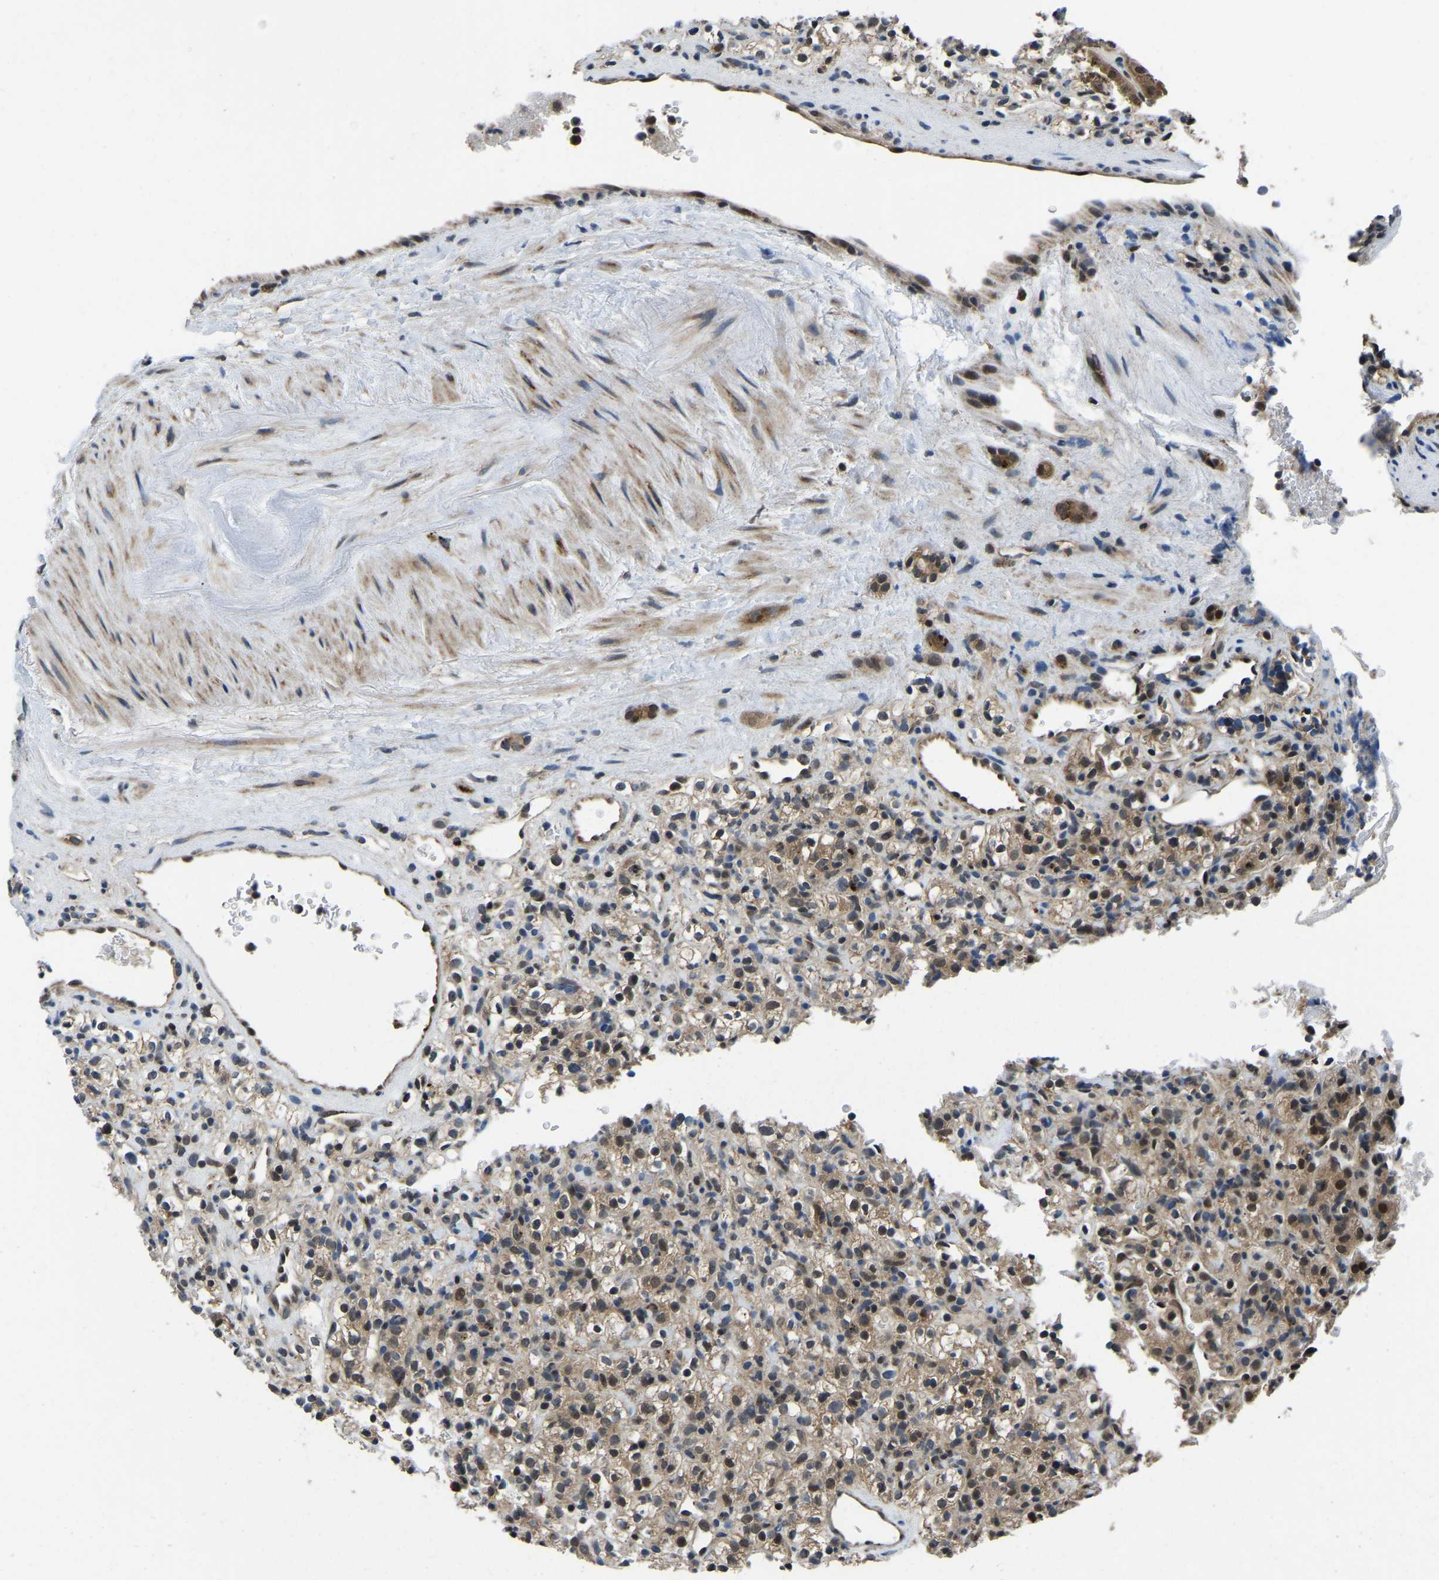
{"staining": {"intensity": "weak", "quantity": ">75%", "location": "cytoplasmic/membranous,nuclear"}, "tissue": "renal cancer", "cell_type": "Tumor cells", "image_type": "cancer", "snomed": [{"axis": "morphology", "description": "Normal tissue, NOS"}, {"axis": "morphology", "description": "Adenocarcinoma, NOS"}, {"axis": "topography", "description": "Kidney"}], "caption": "This photomicrograph shows IHC staining of human renal adenocarcinoma, with low weak cytoplasmic/membranous and nuclear expression in approximately >75% of tumor cells.", "gene": "DFFA", "patient": {"sex": "female", "age": 72}}